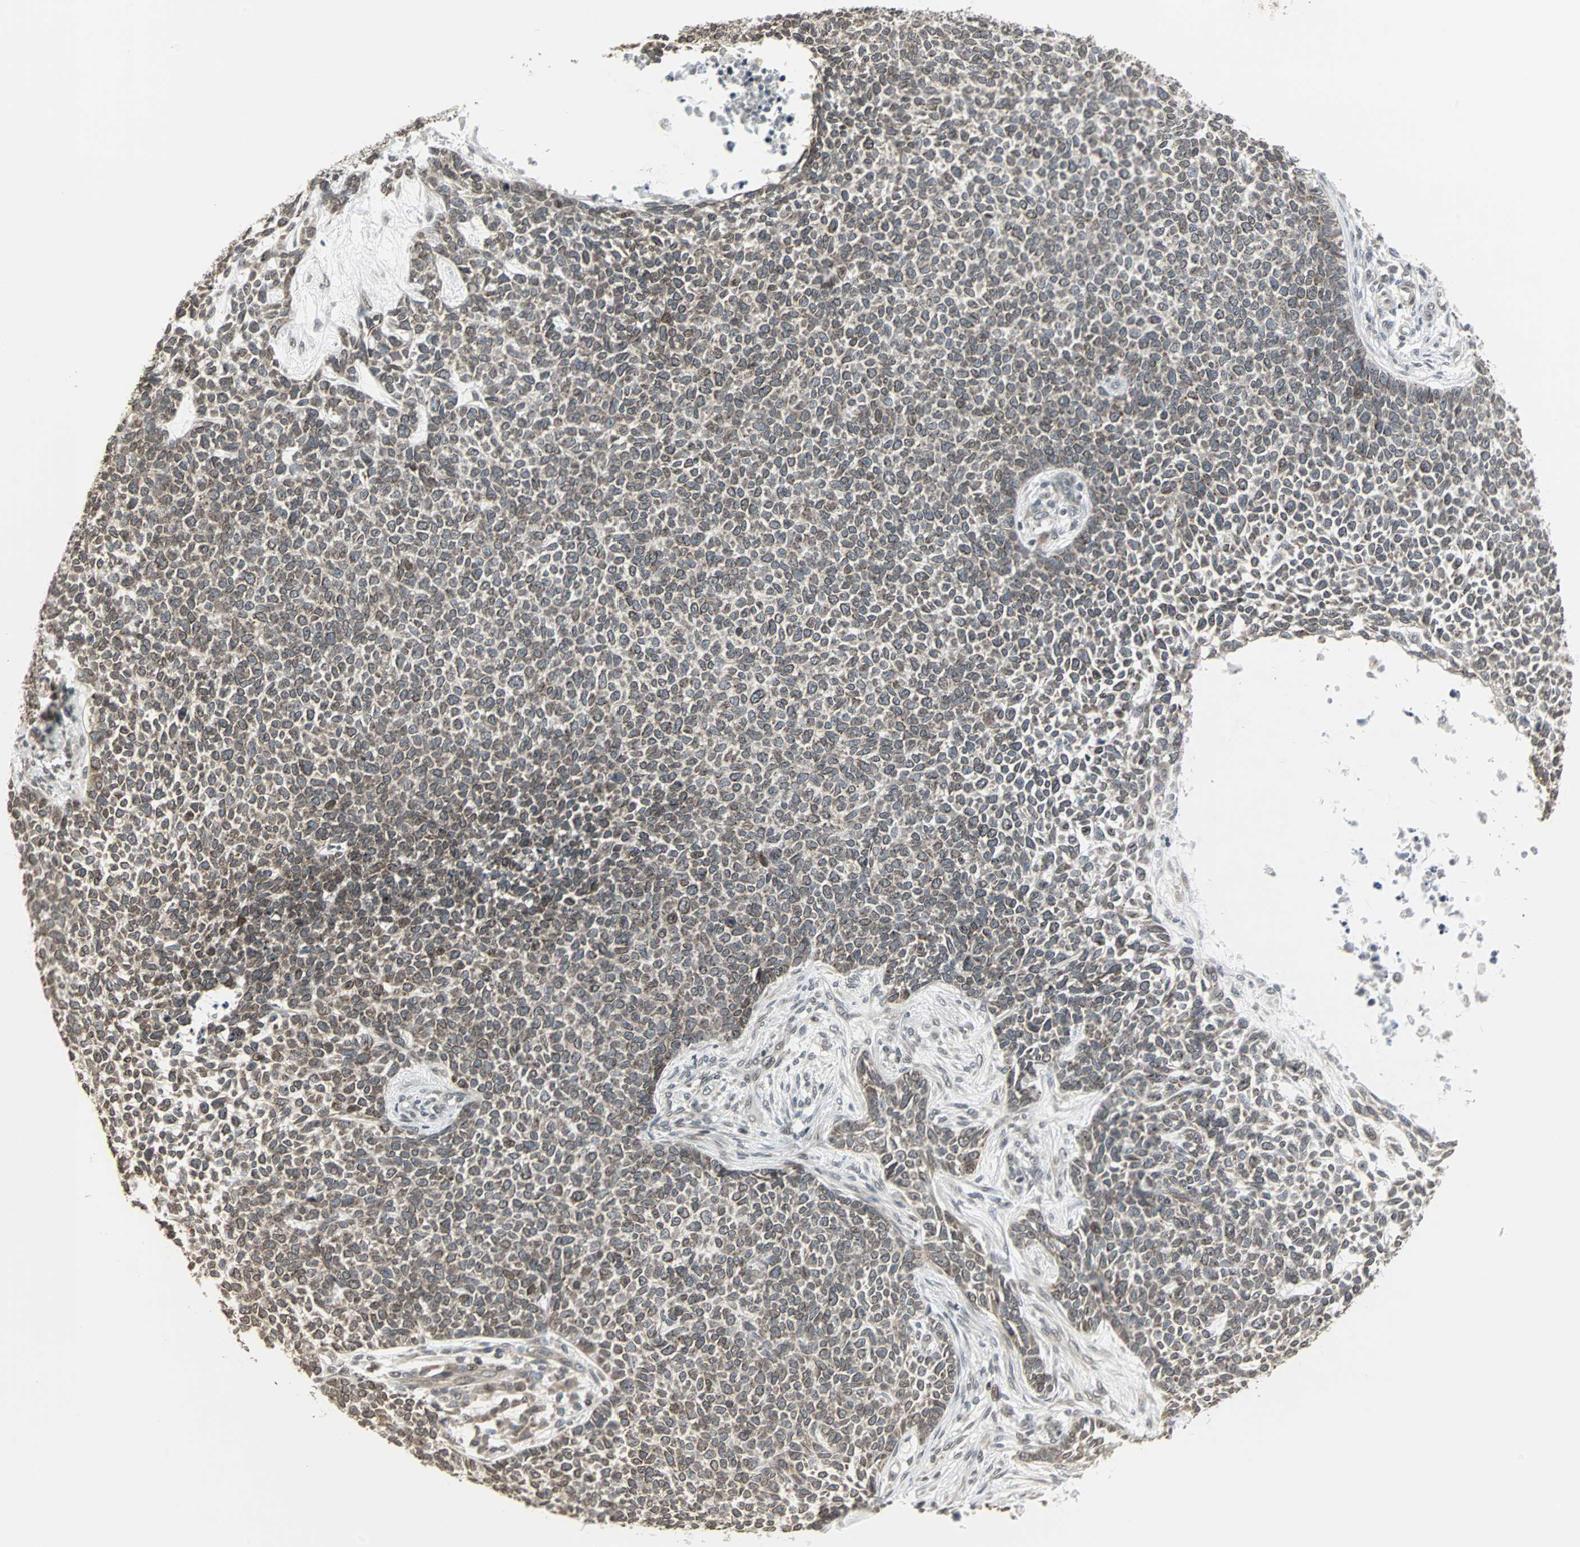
{"staining": {"intensity": "weak", "quantity": ">75%", "location": "cytoplasmic/membranous,nuclear"}, "tissue": "skin cancer", "cell_type": "Tumor cells", "image_type": "cancer", "snomed": [{"axis": "morphology", "description": "Basal cell carcinoma"}, {"axis": "topography", "description": "Skin"}], "caption": "This histopathology image exhibits basal cell carcinoma (skin) stained with IHC to label a protein in brown. The cytoplasmic/membranous and nuclear of tumor cells show weak positivity for the protein. Nuclei are counter-stained blue.", "gene": "CBLC", "patient": {"sex": "female", "age": 84}}